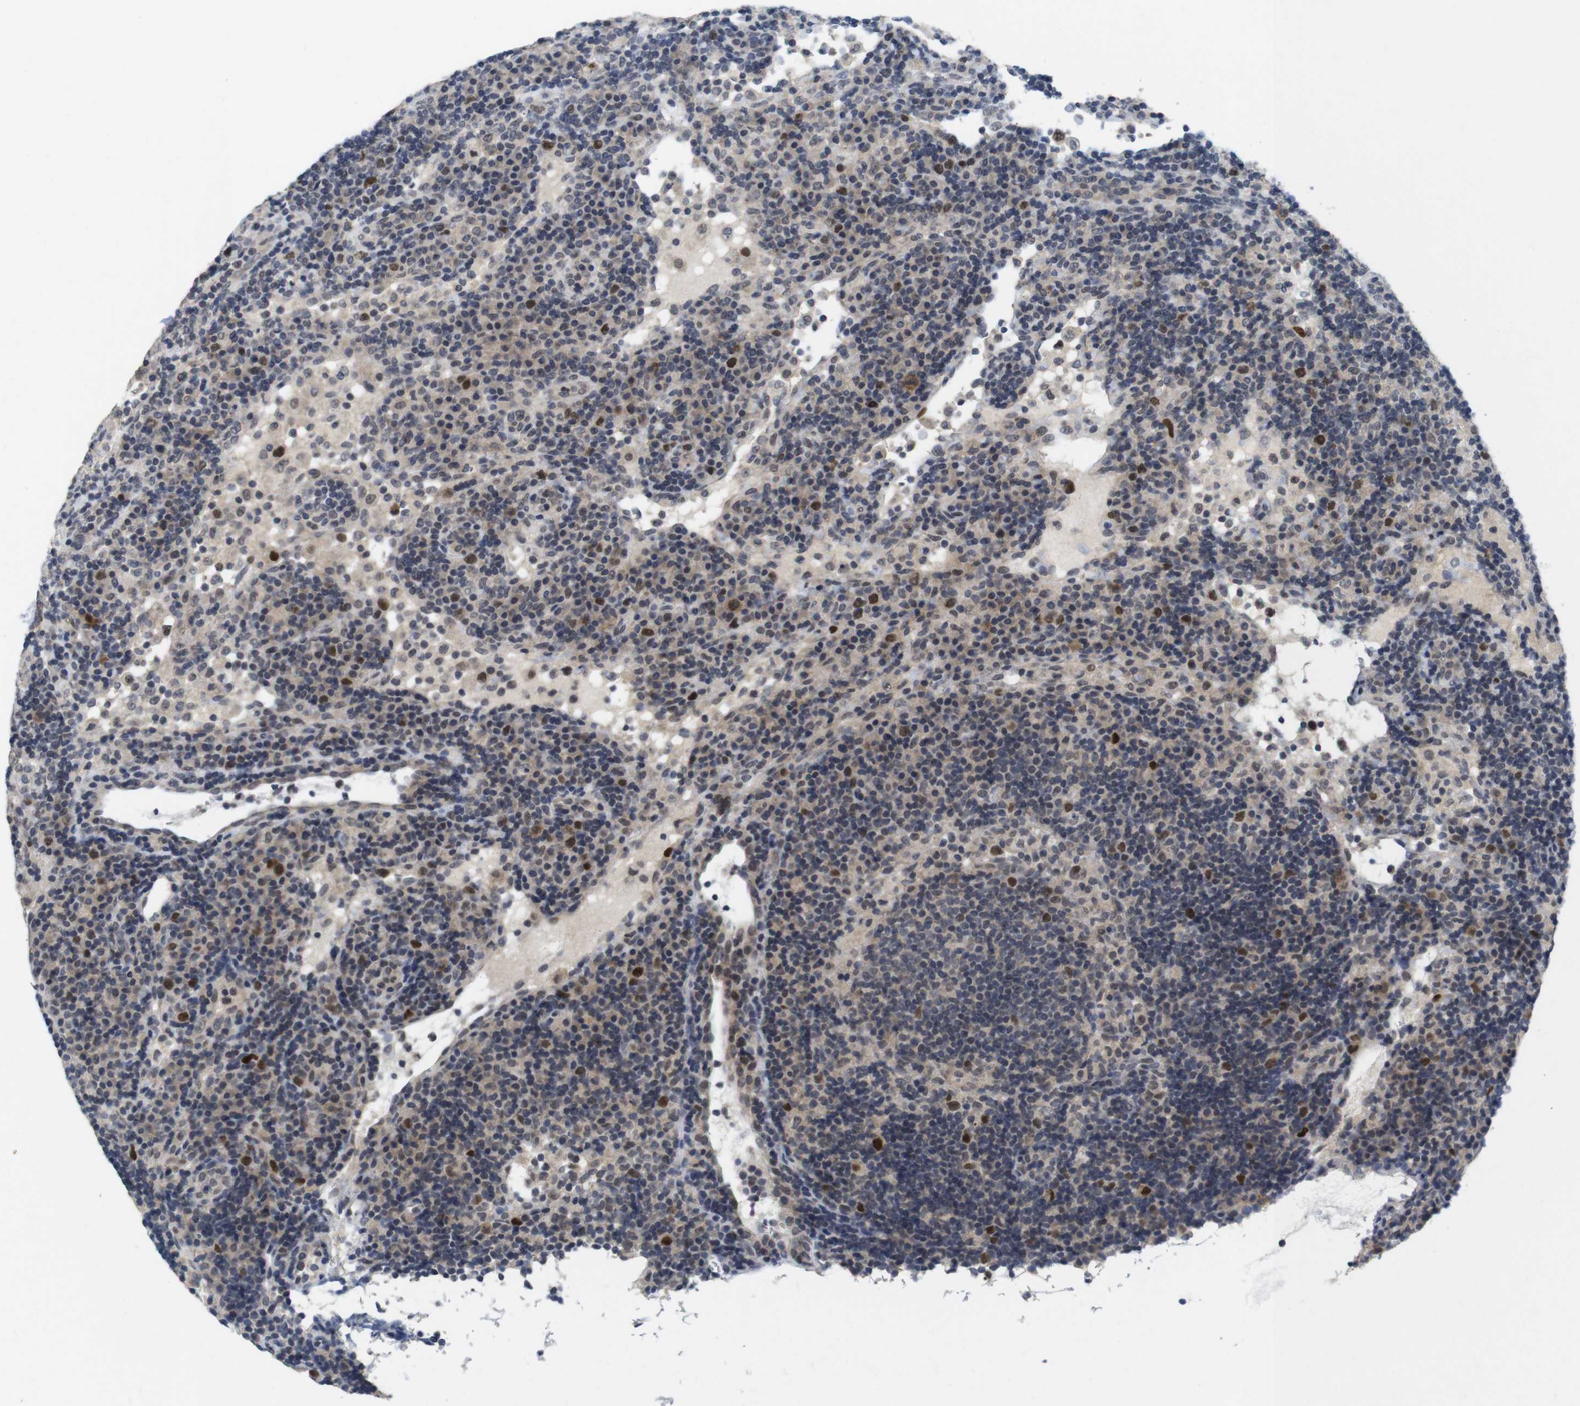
{"staining": {"intensity": "strong", "quantity": "<25%", "location": "nuclear"}, "tissue": "lymph node", "cell_type": "Germinal center cells", "image_type": "normal", "snomed": [{"axis": "morphology", "description": "Normal tissue, NOS"}, {"axis": "topography", "description": "Lymph node"}], "caption": "Approximately <25% of germinal center cells in unremarkable lymph node exhibit strong nuclear protein expression as visualized by brown immunohistochemical staining.", "gene": "SKP2", "patient": {"sex": "female", "age": 53}}